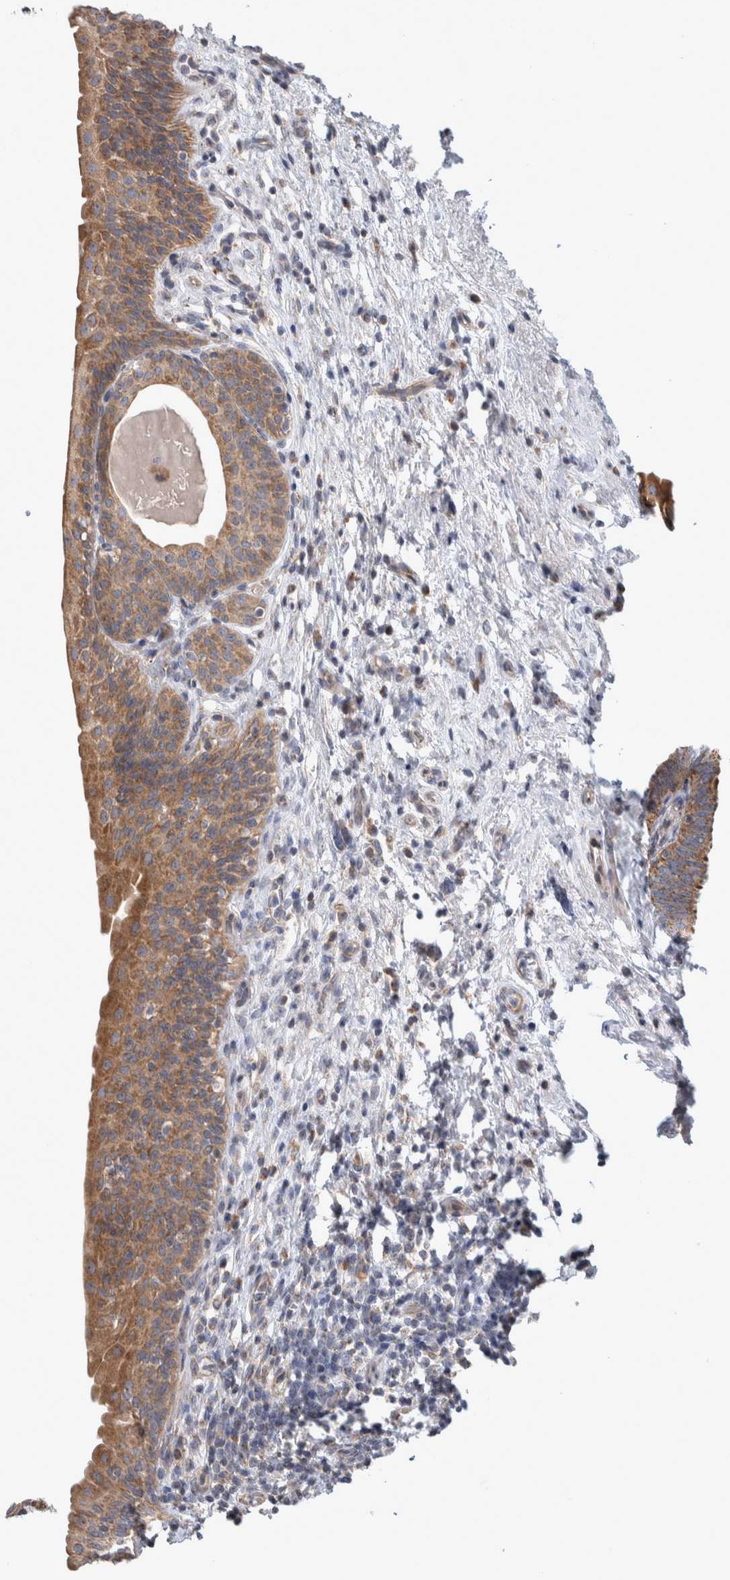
{"staining": {"intensity": "moderate", "quantity": ">75%", "location": "cytoplasmic/membranous"}, "tissue": "urinary bladder", "cell_type": "Urothelial cells", "image_type": "normal", "snomed": [{"axis": "morphology", "description": "Normal tissue, NOS"}, {"axis": "topography", "description": "Urinary bladder"}], "caption": "Immunohistochemical staining of normal urinary bladder demonstrates >75% levels of moderate cytoplasmic/membranous protein positivity in approximately >75% of urothelial cells.", "gene": "SCO1", "patient": {"sex": "male", "age": 83}}